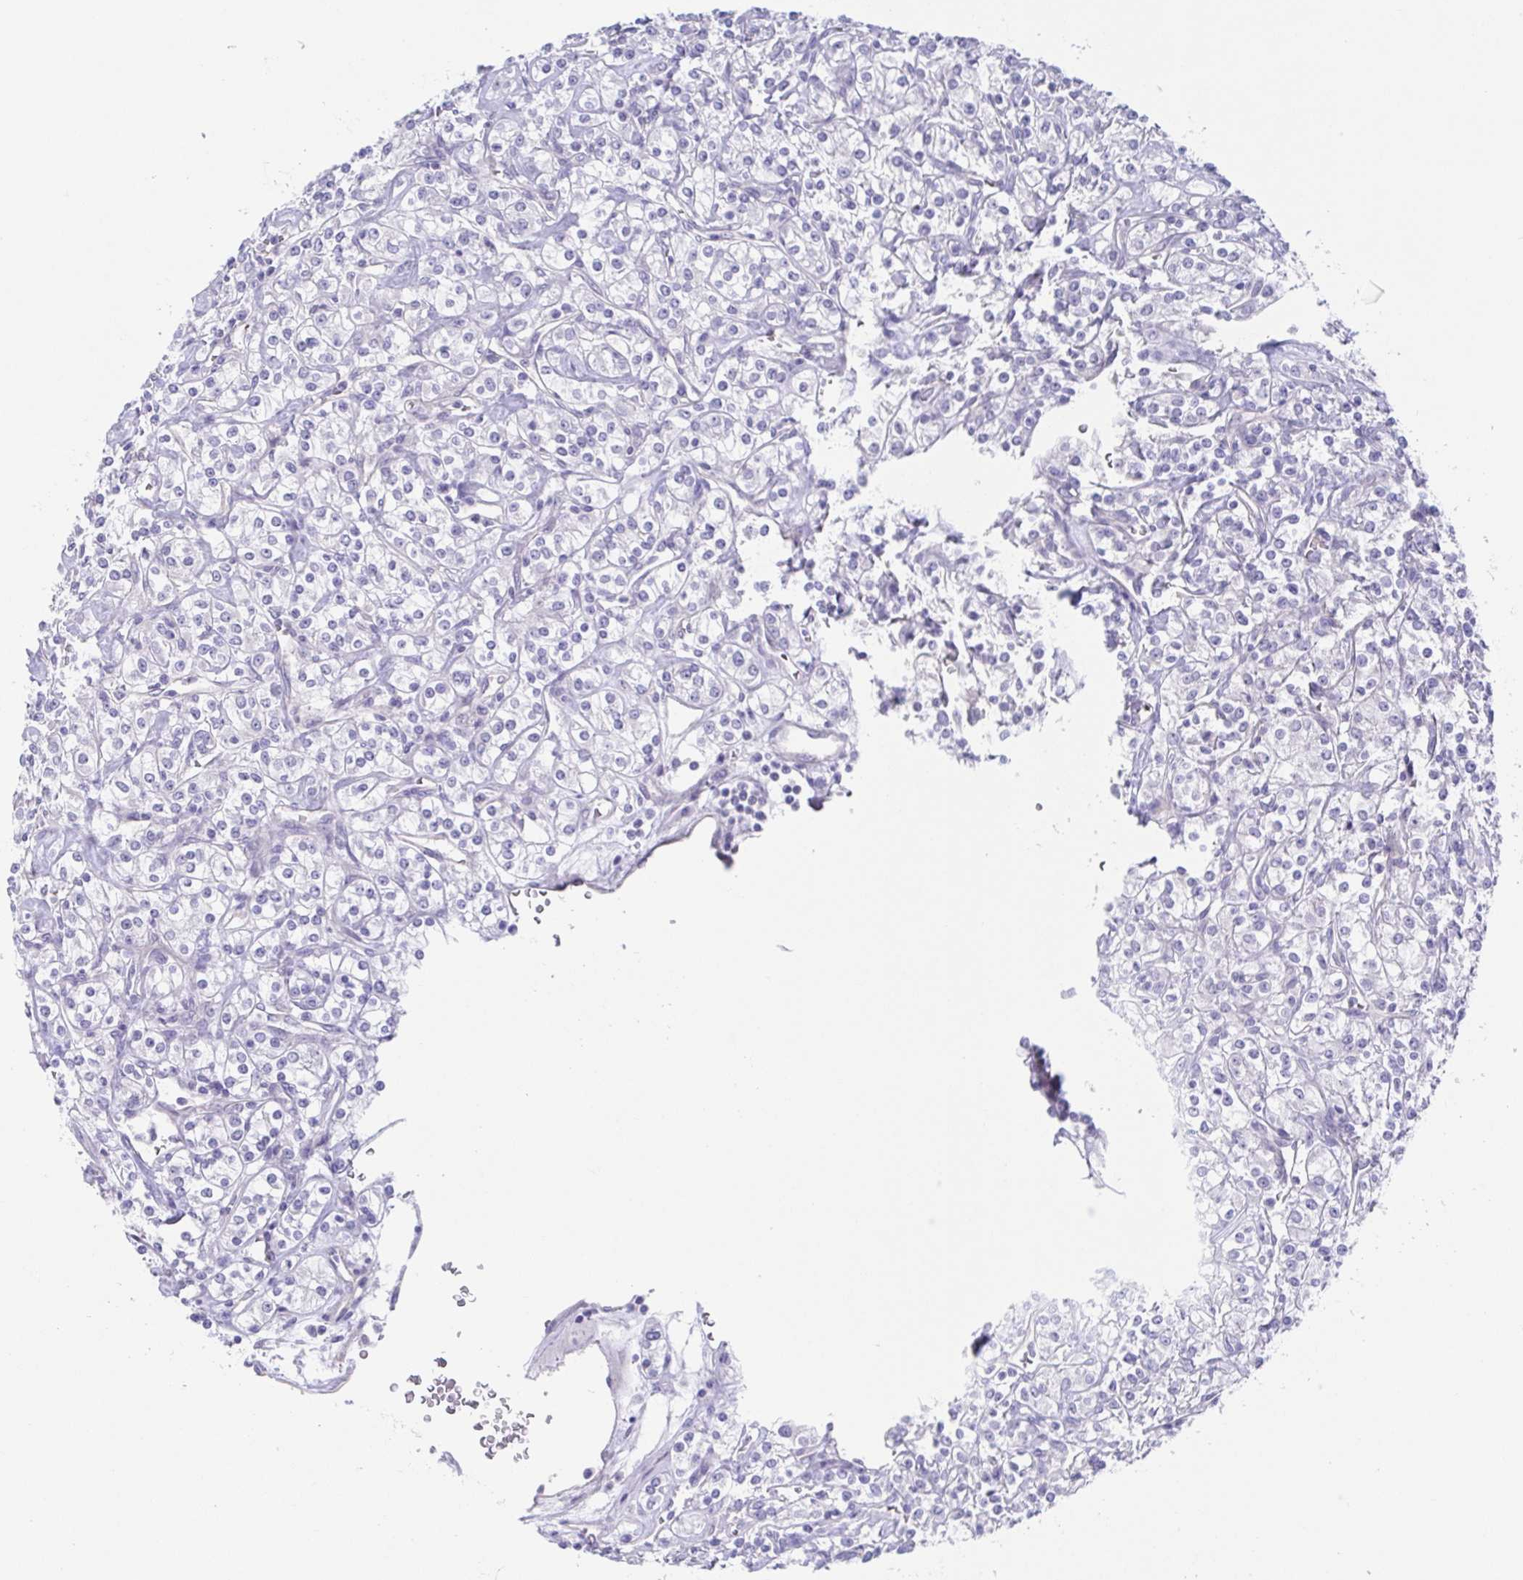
{"staining": {"intensity": "negative", "quantity": "none", "location": "none"}, "tissue": "renal cancer", "cell_type": "Tumor cells", "image_type": "cancer", "snomed": [{"axis": "morphology", "description": "Adenocarcinoma, NOS"}, {"axis": "topography", "description": "Kidney"}], "caption": "Human renal cancer stained for a protein using IHC shows no expression in tumor cells.", "gene": "TEX12", "patient": {"sex": "male", "age": 77}}